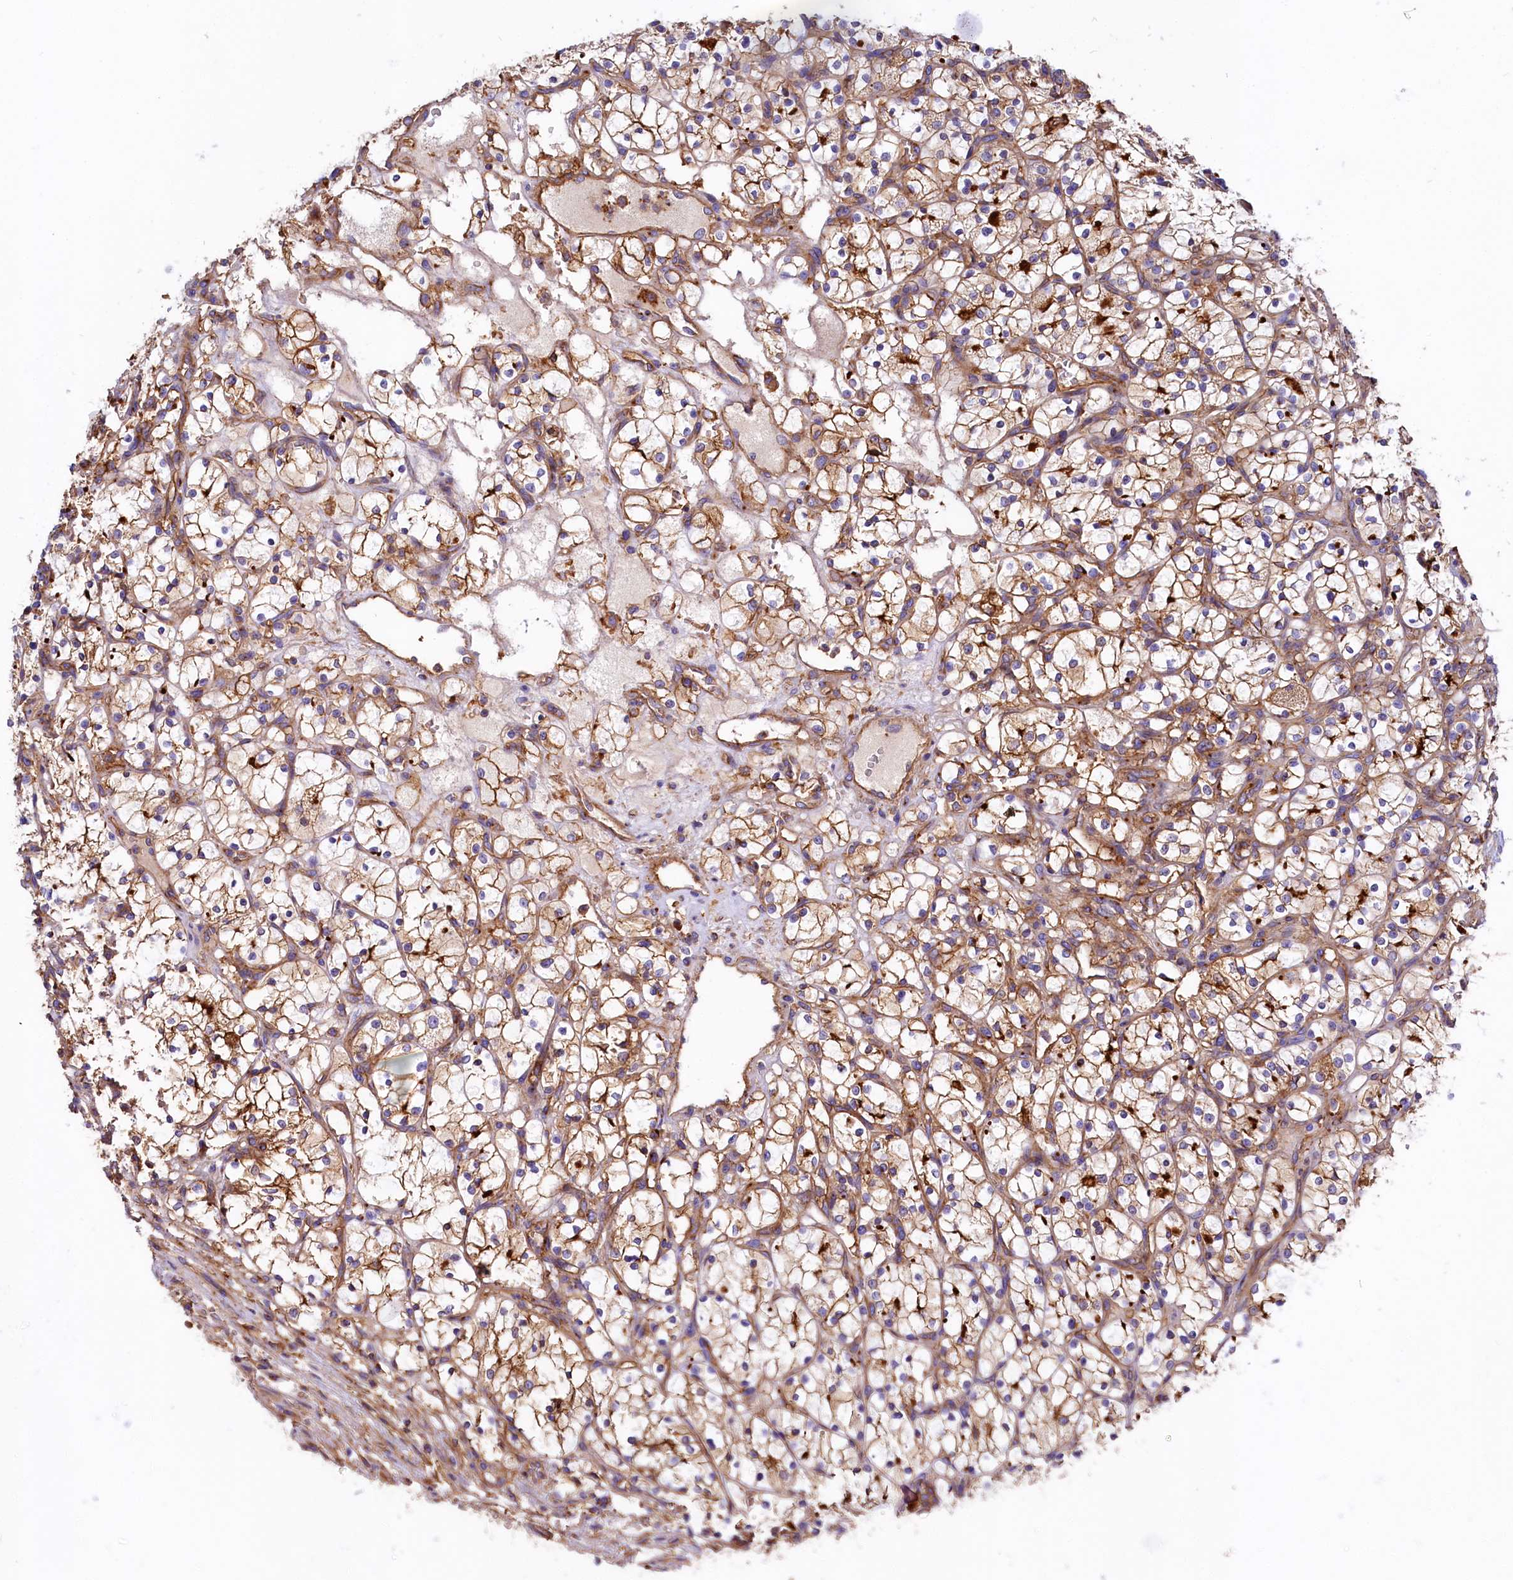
{"staining": {"intensity": "moderate", "quantity": ">75%", "location": "cytoplasmic/membranous"}, "tissue": "renal cancer", "cell_type": "Tumor cells", "image_type": "cancer", "snomed": [{"axis": "morphology", "description": "Adenocarcinoma, NOS"}, {"axis": "topography", "description": "Kidney"}], "caption": "Renal cancer (adenocarcinoma) tissue displays moderate cytoplasmic/membranous staining in about >75% of tumor cells", "gene": "ANO6", "patient": {"sex": "female", "age": 69}}